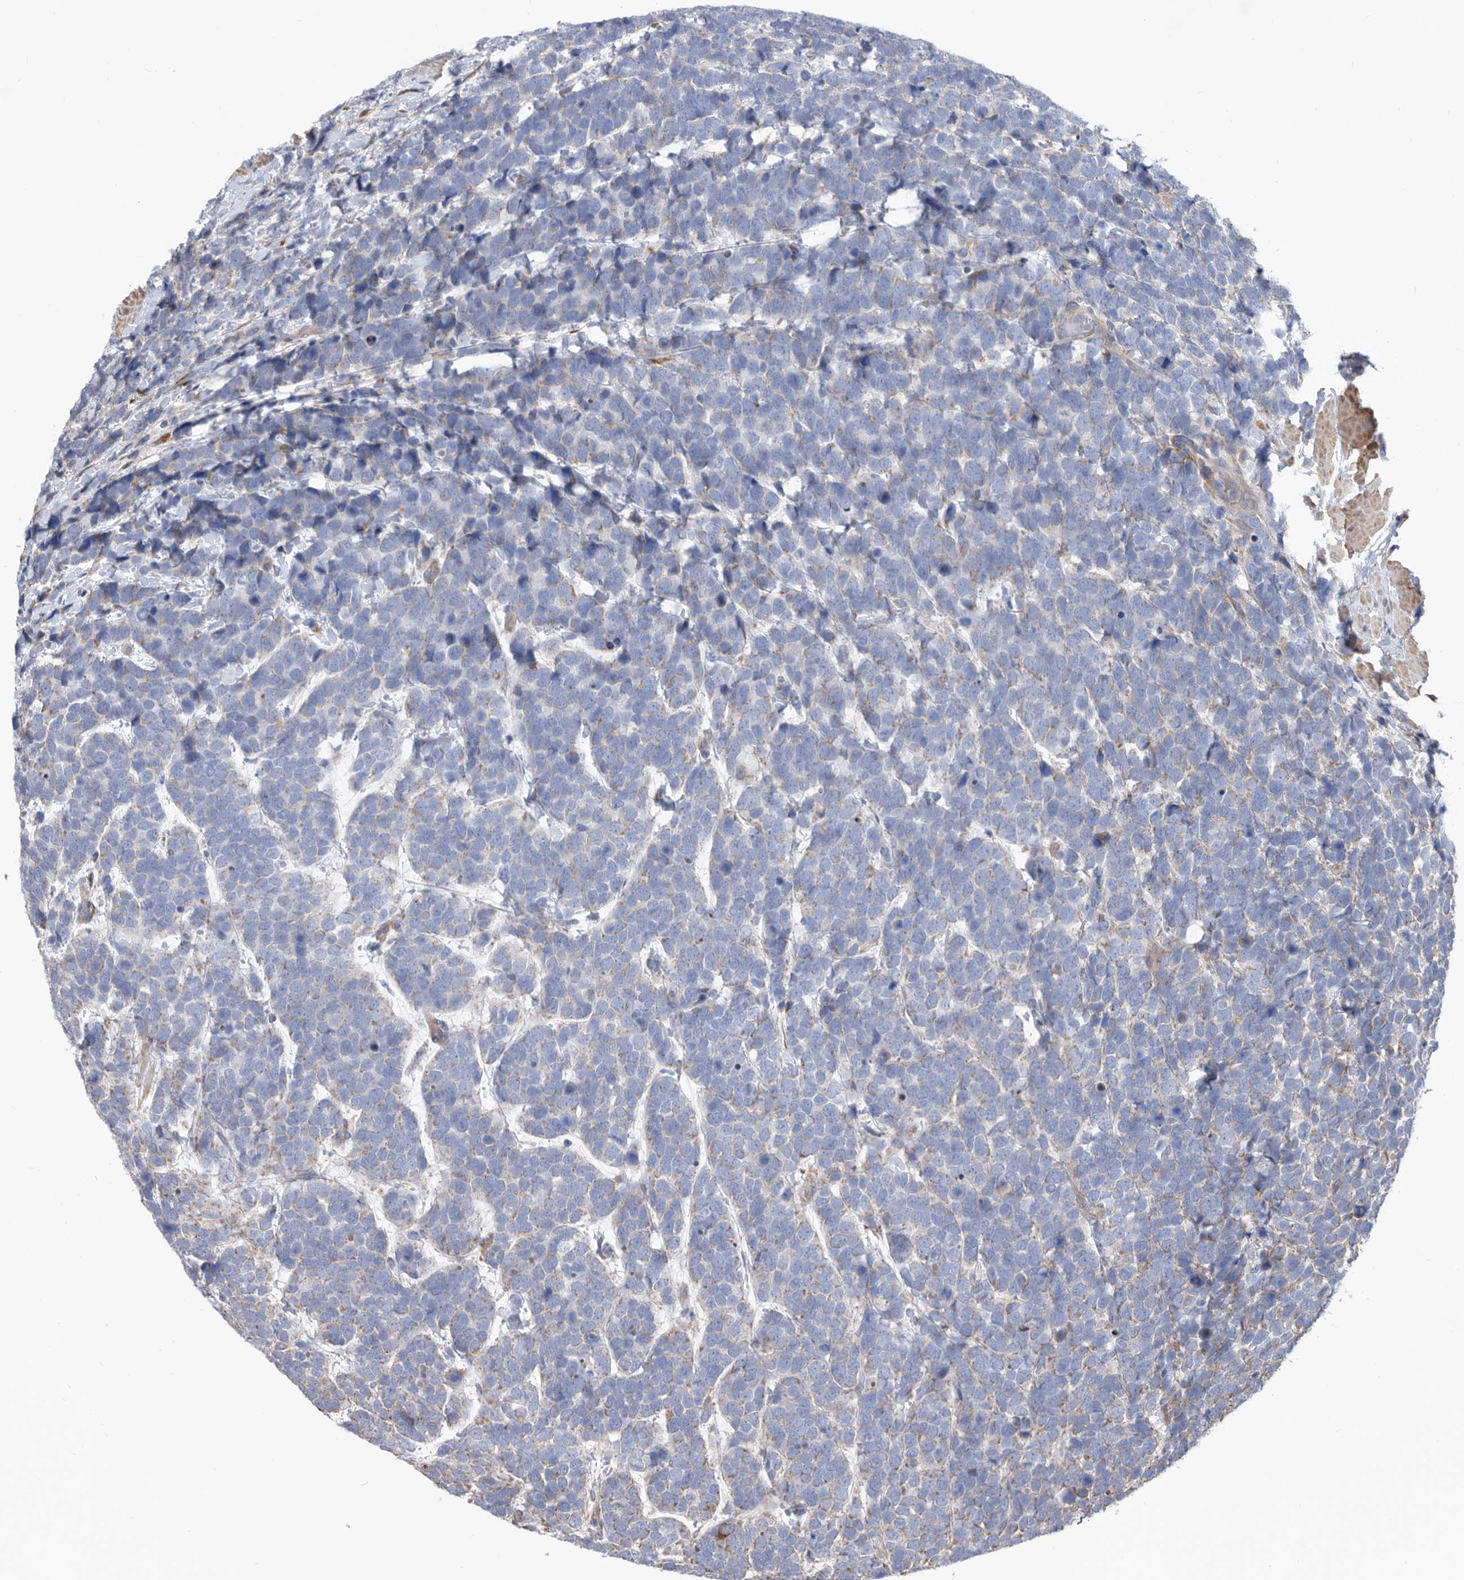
{"staining": {"intensity": "negative", "quantity": "none", "location": "none"}, "tissue": "urothelial cancer", "cell_type": "Tumor cells", "image_type": "cancer", "snomed": [{"axis": "morphology", "description": "Urothelial carcinoma, High grade"}, {"axis": "topography", "description": "Urinary bladder"}], "caption": "The photomicrograph reveals no significant positivity in tumor cells of urothelial cancer.", "gene": "ATP13A3", "patient": {"sex": "female", "age": 82}}